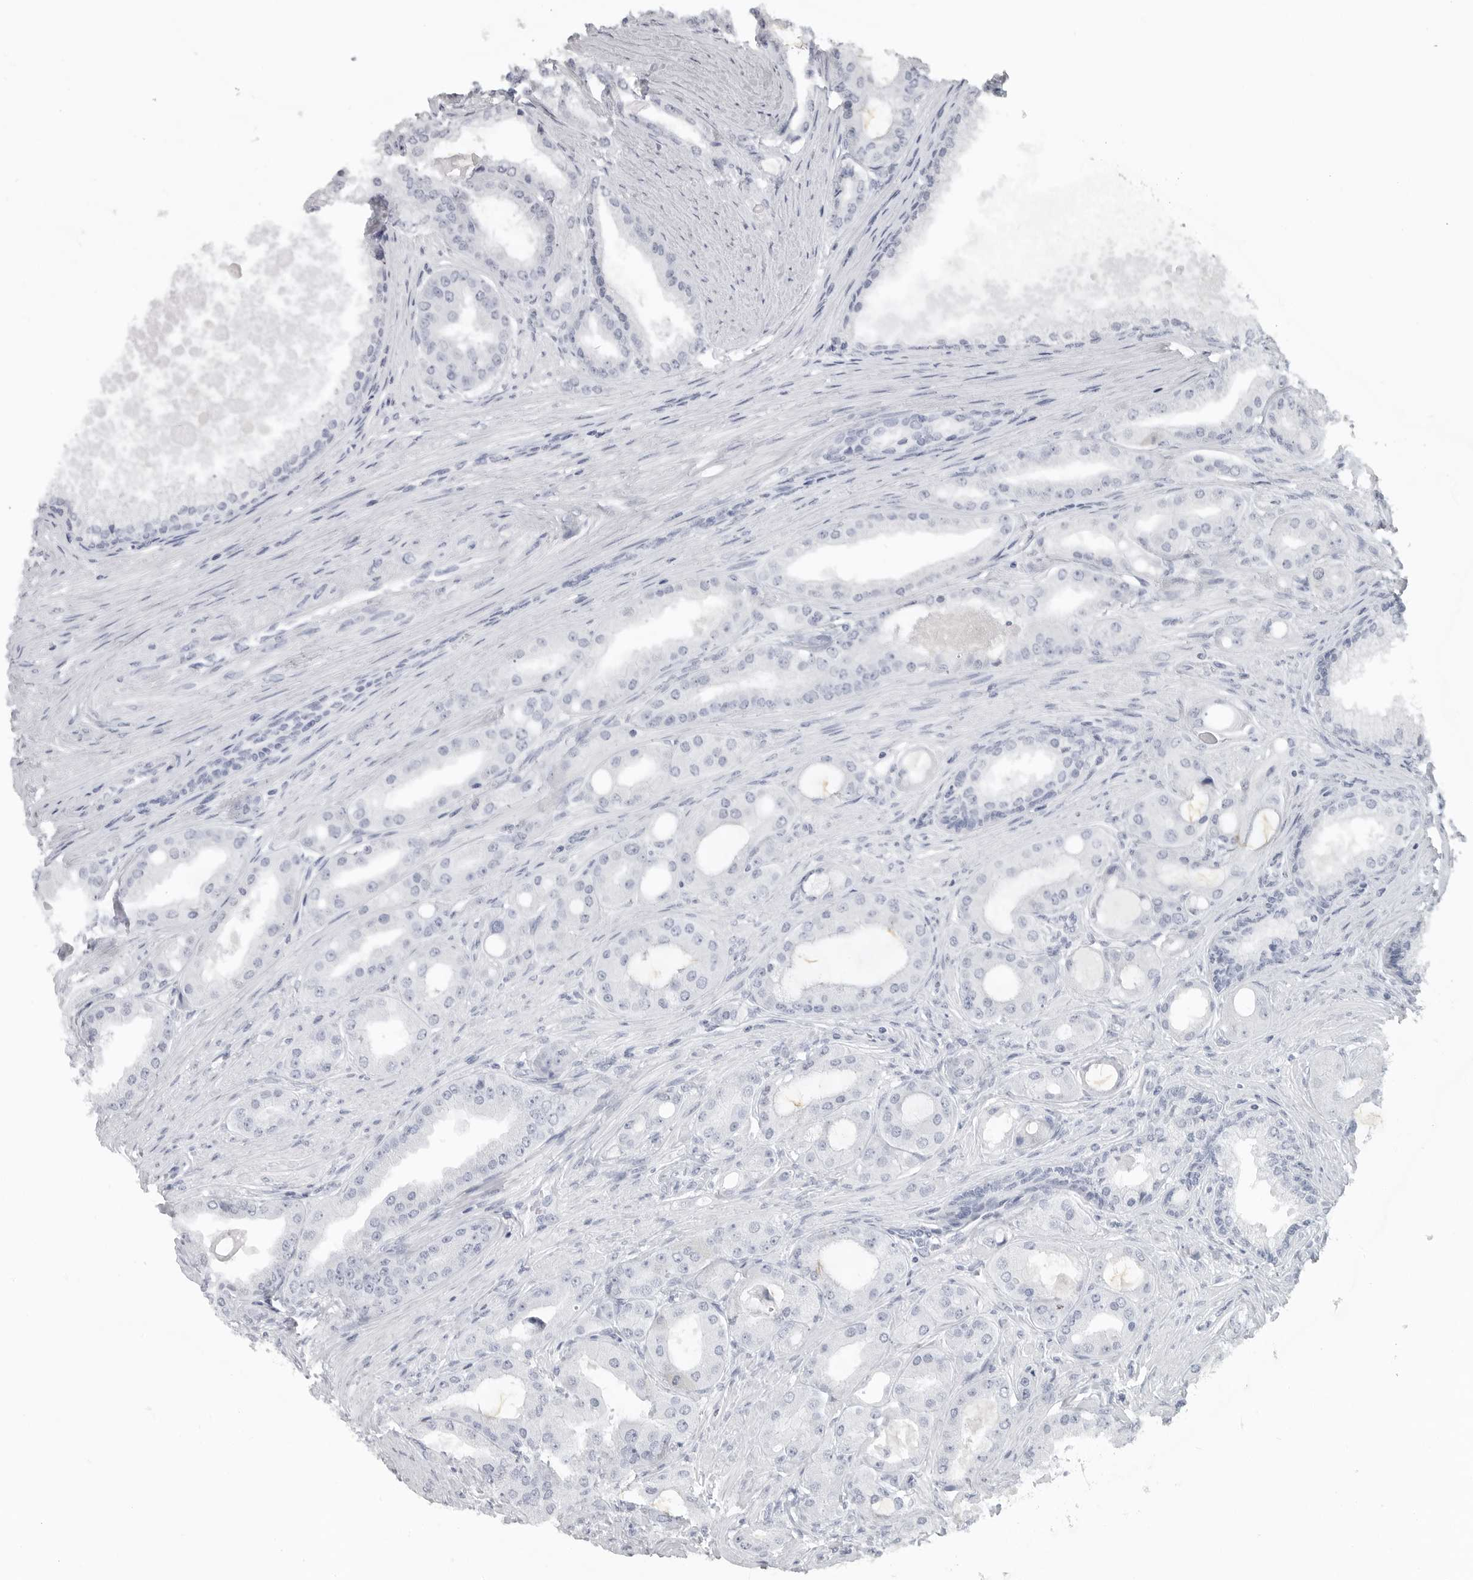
{"staining": {"intensity": "negative", "quantity": "none", "location": "none"}, "tissue": "prostate cancer", "cell_type": "Tumor cells", "image_type": "cancer", "snomed": [{"axis": "morphology", "description": "Adenocarcinoma, High grade"}, {"axis": "topography", "description": "Prostate"}], "caption": "IHC photomicrograph of neoplastic tissue: human prostate high-grade adenocarcinoma stained with DAB shows no significant protein expression in tumor cells.", "gene": "LY6D", "patient": {"sex": "male", "age": 60}}